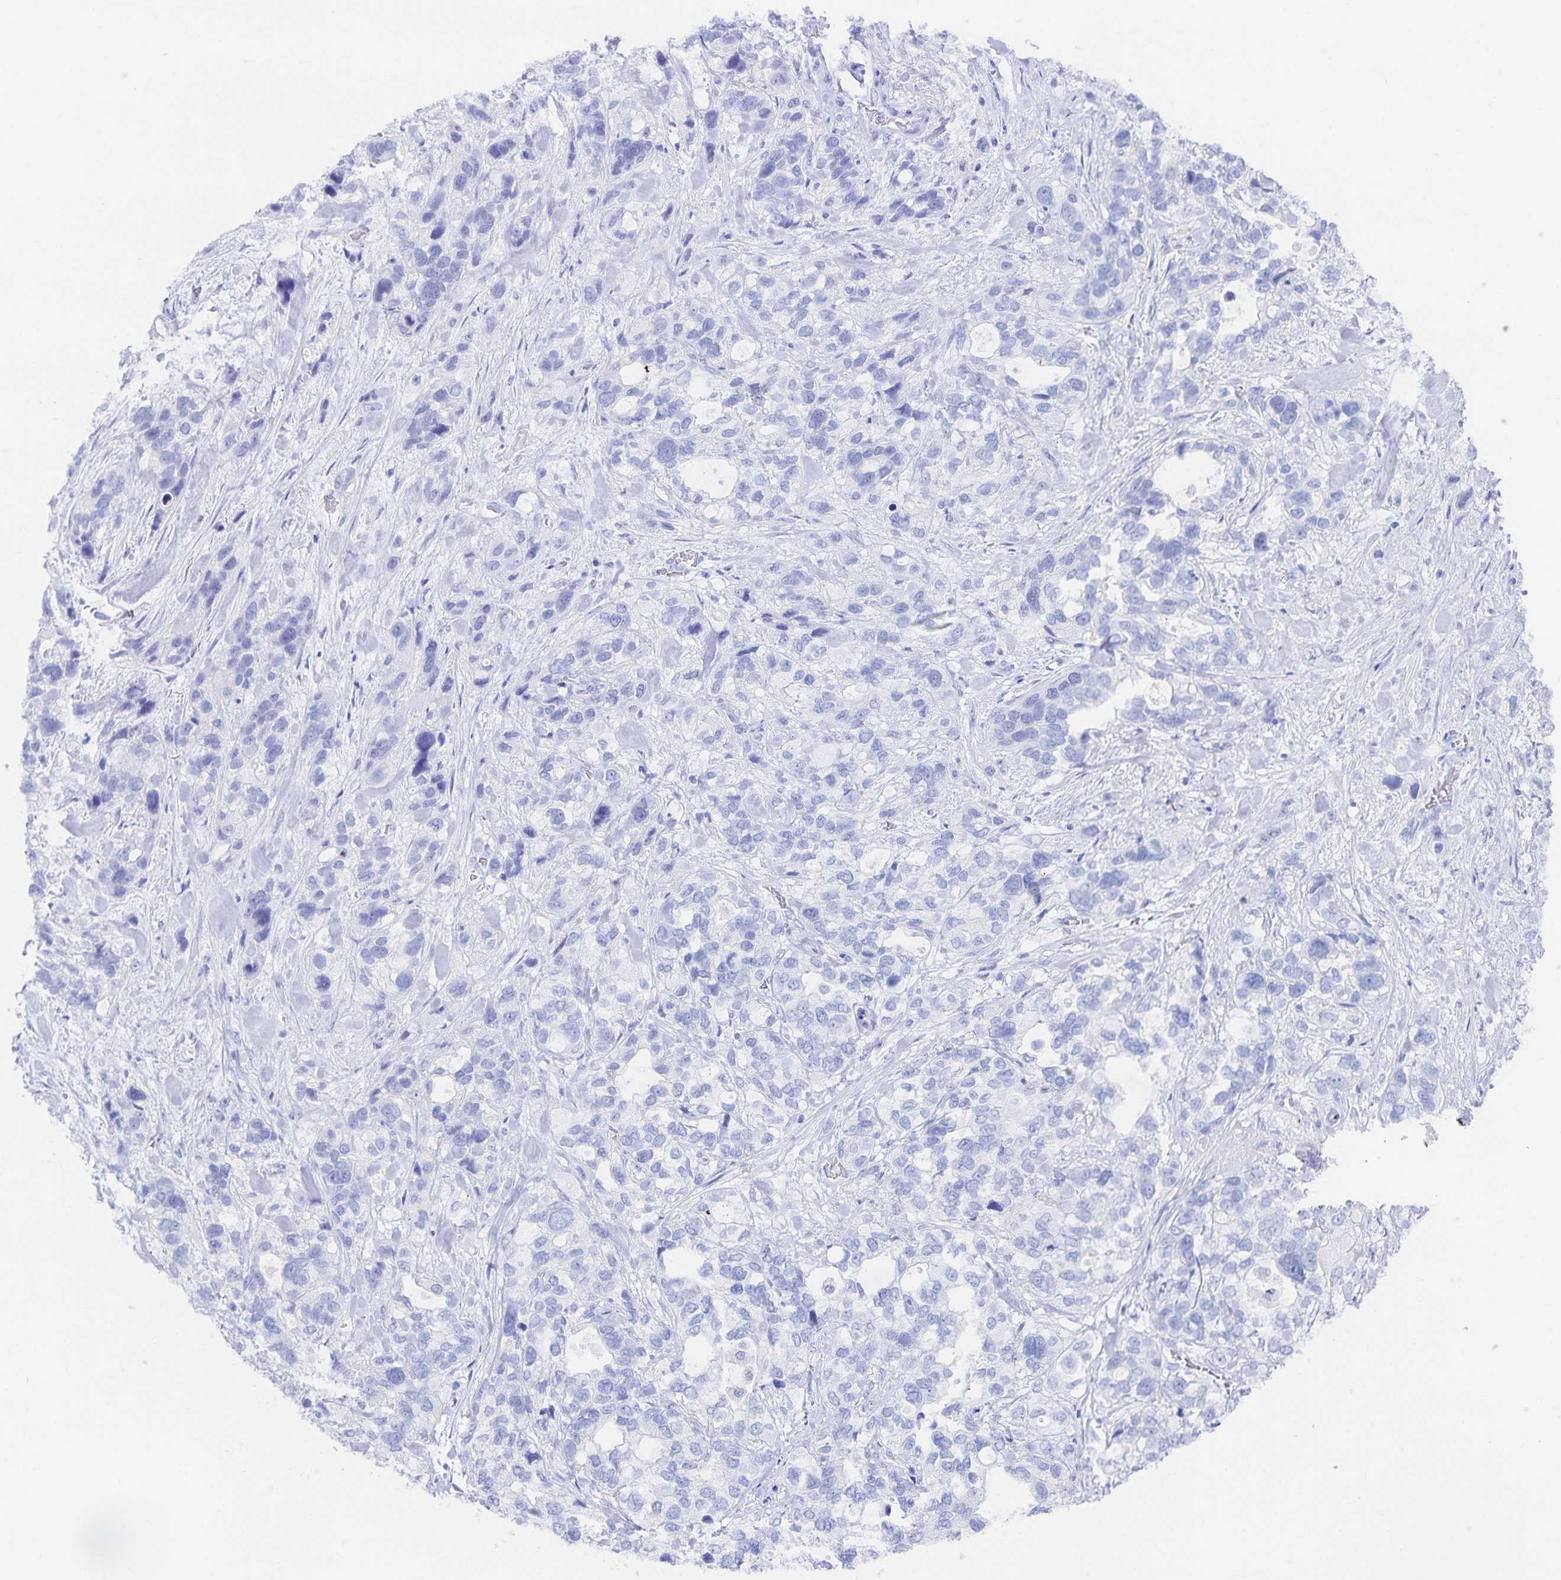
{"staining": {"intensity": "negative", "quantity": "none", "location": "none"}, "tissue": "stomach cancer", "cell_type": "Tumor cells", "image_type": "cancer", "snomed": [{"axis": "morphology", "description": "Adenocarcinoma, NOS"}, {"axis": "topography", "description": "Stomach, upper"}], "caption": "Immunohistochemistry micrograph of stomach adenocarcinoma stained for a protein (brown), which exhibits no staining in tumor cells.", "gene": "SNTN", "patient": {"sex": "female", "age": 81}}